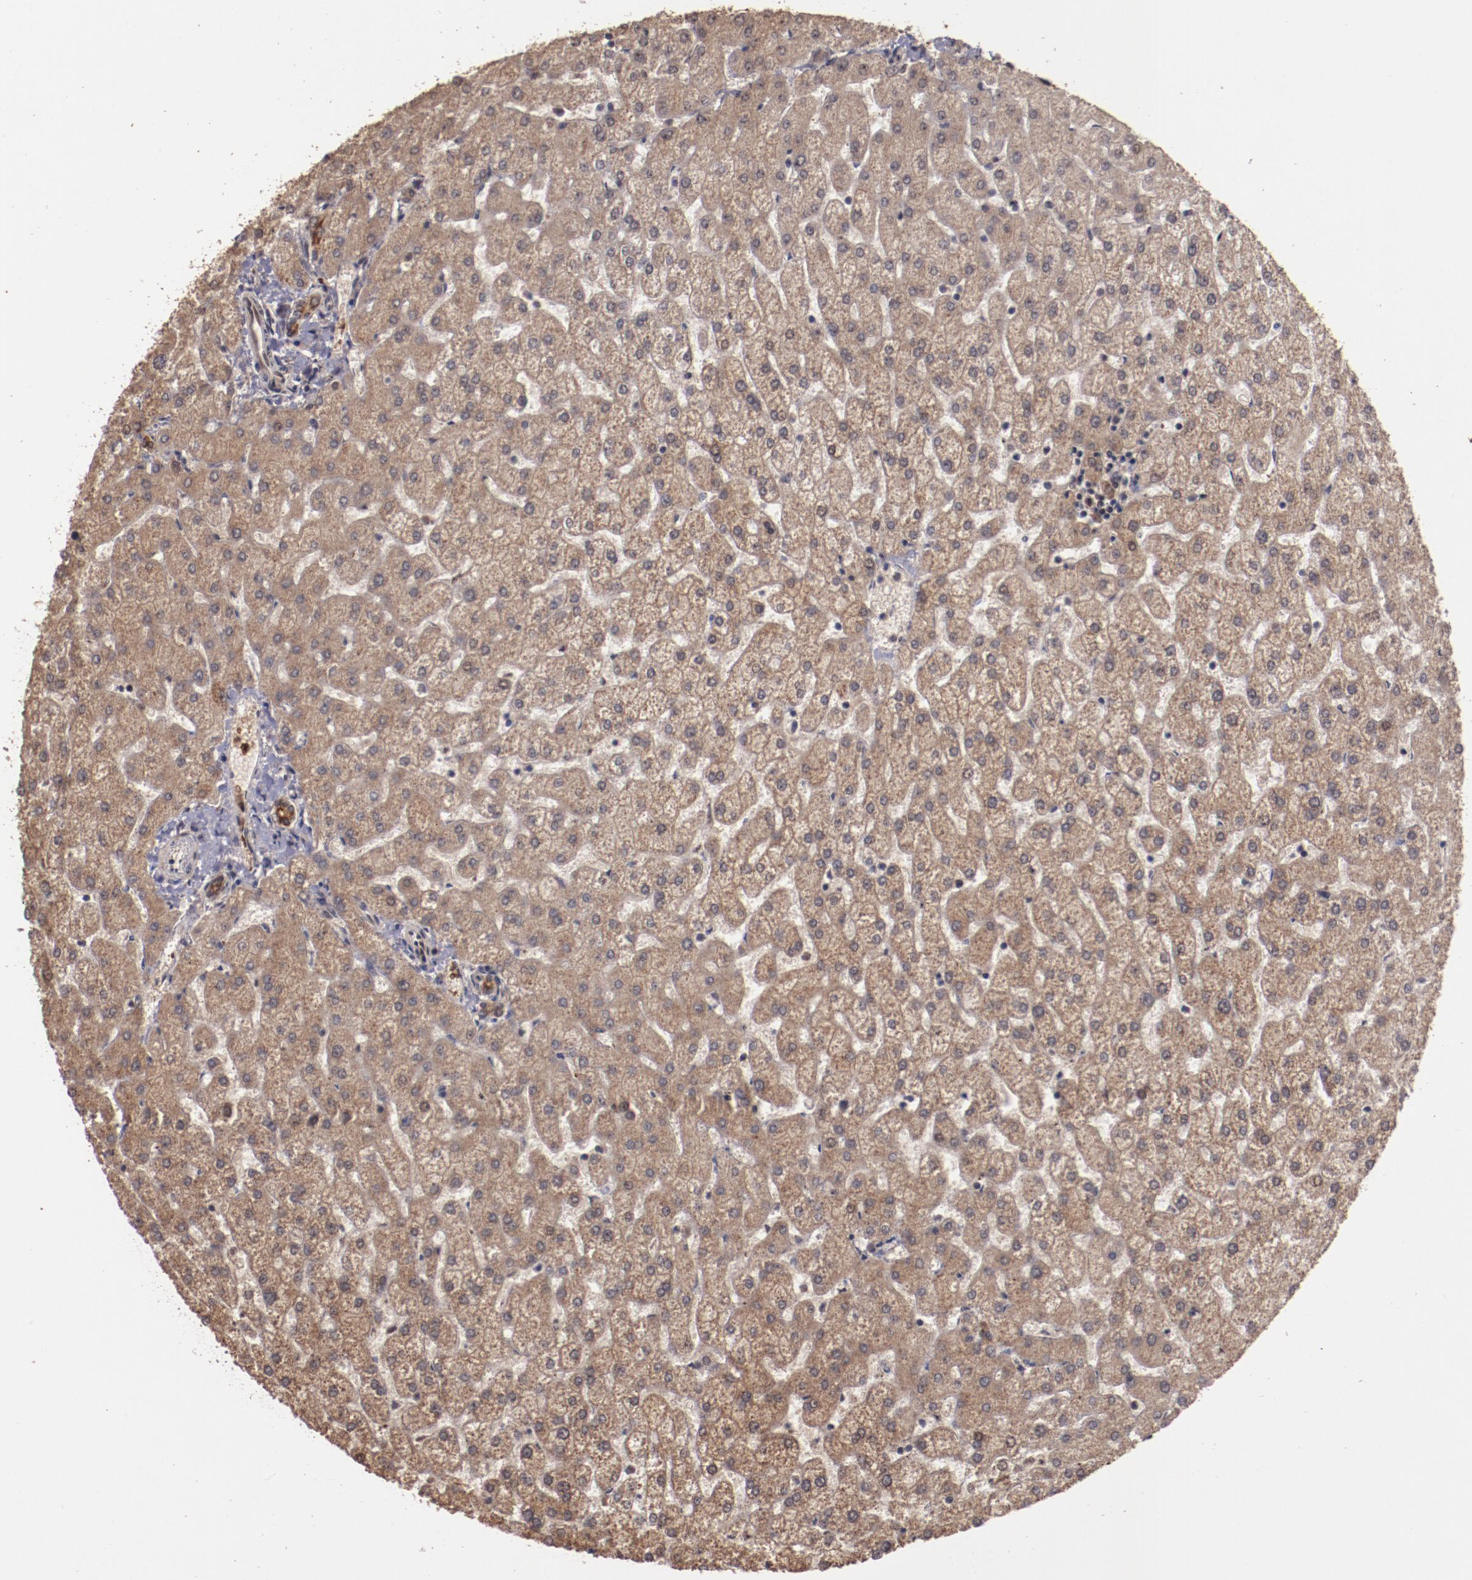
{"staining": {"intensity": "moderate", "quantity": ">75%", "location": "cytoplasmic/membranous,nuclear"}, "tissue": "liver", "cell_type": "Cholangiocytes", "image_type": "normal", "snomed": [{"axis": "morphology", "description": "Normal tissue, NOS"}, {"axis": "topography", "description": "Liver"}], "caption": "DAB immunohistochemical staining of benign human liver demonstrates moderate cytoplasmic/membranous,nuclear protein expression in about >75% of cholangiocytes. The staining is performed using DAB (3,3'-diaminobenzidine) brown chromogen to label protein expression. The nuclei are counter-stained blue using hematoxylin.", "gene": "DDX24", "patient": {"sex": "female", "age": 32}}